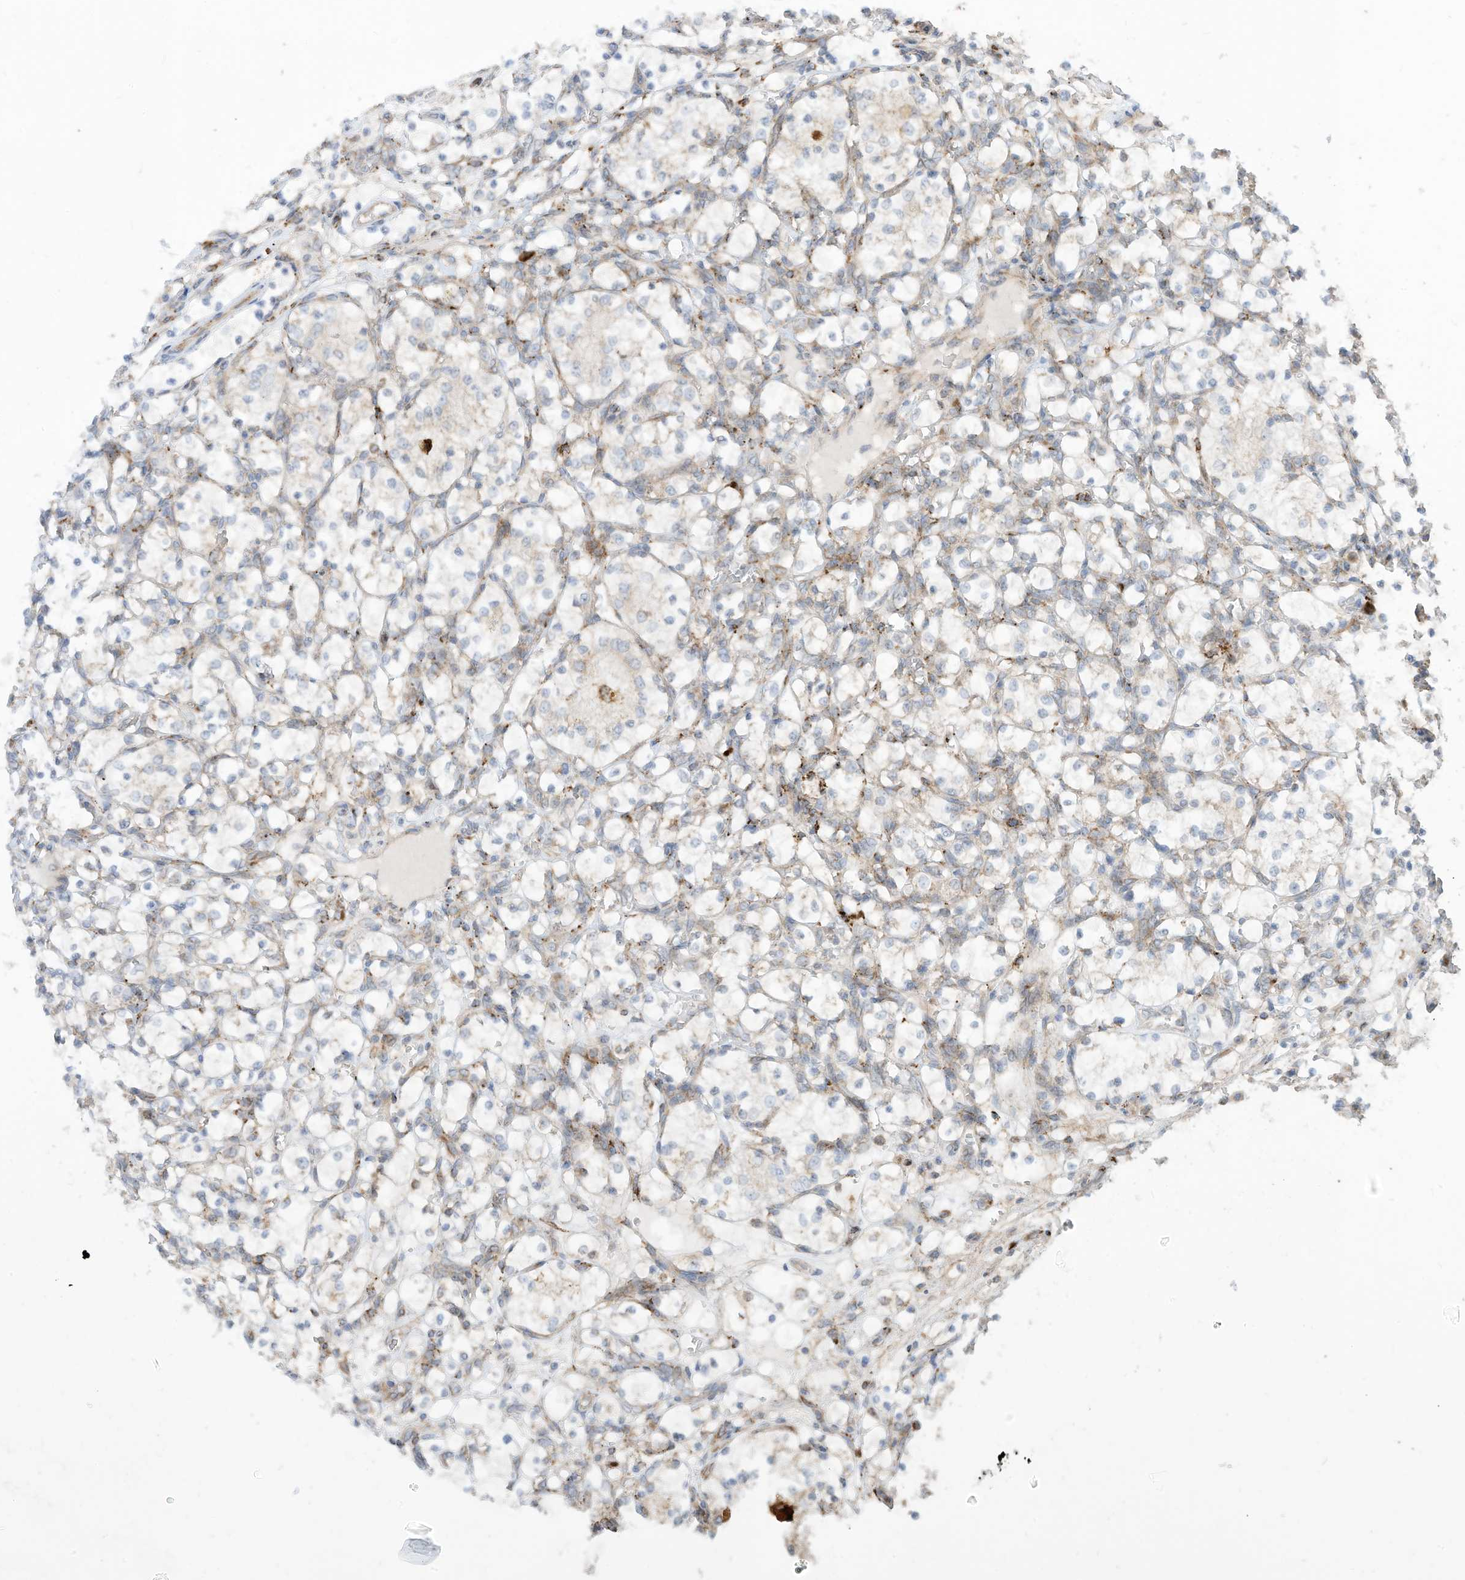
{"staining": {"intensity": "negative", "quantity": "none", "location": "none"}, "tissue": "renal cancer", "cell_type": "Tumor cells", "image_type": "cancer", "snomed": [{"axis": "morphology", "description": "Adenocarcinoma, NOS"}, {"axis": "topography", "description": "Kidney"}], "caption": "Tumor cells show no significant expression in renal adenocarcinoma.", "gene": "TRNAU1AP", "patient": {"sex": "female", "age": 69}}